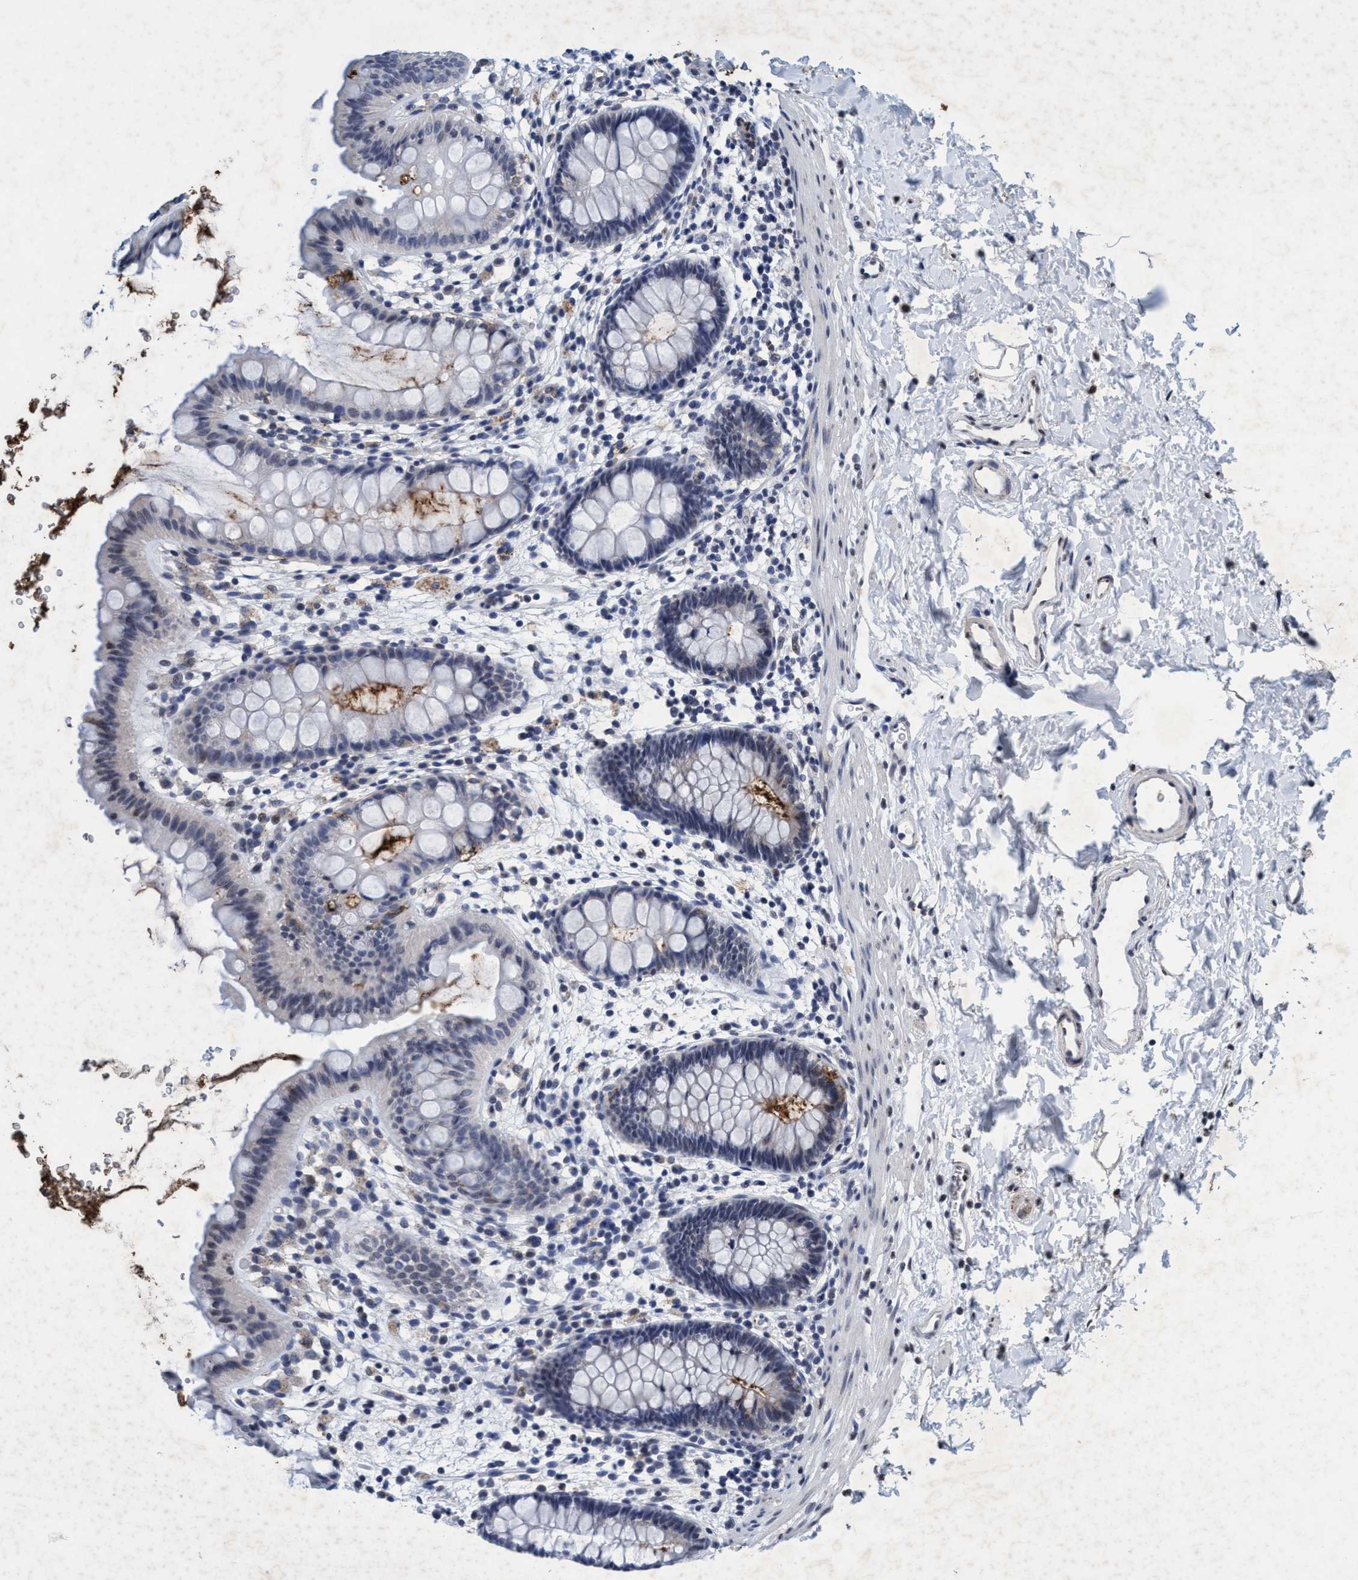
{"staining": {"intensity": "weak", "quantity": "<25%", "location": "cytoplasmic/membranous"}, "tissue": "rectum", "cell_type": "Glandular cells", "image_type": "normal", "snomed": [{"axis": "morphology", "description": "Normal tissue, NOS"}, {"axis": "topography", "description": "Rectum"}], "caption": "Unremarkable rectum was stained to show a protein in brown. There is no significant staining in glandular cells.", "gene": "GRB14", "patient": {"sex": "female", "age": 24}}